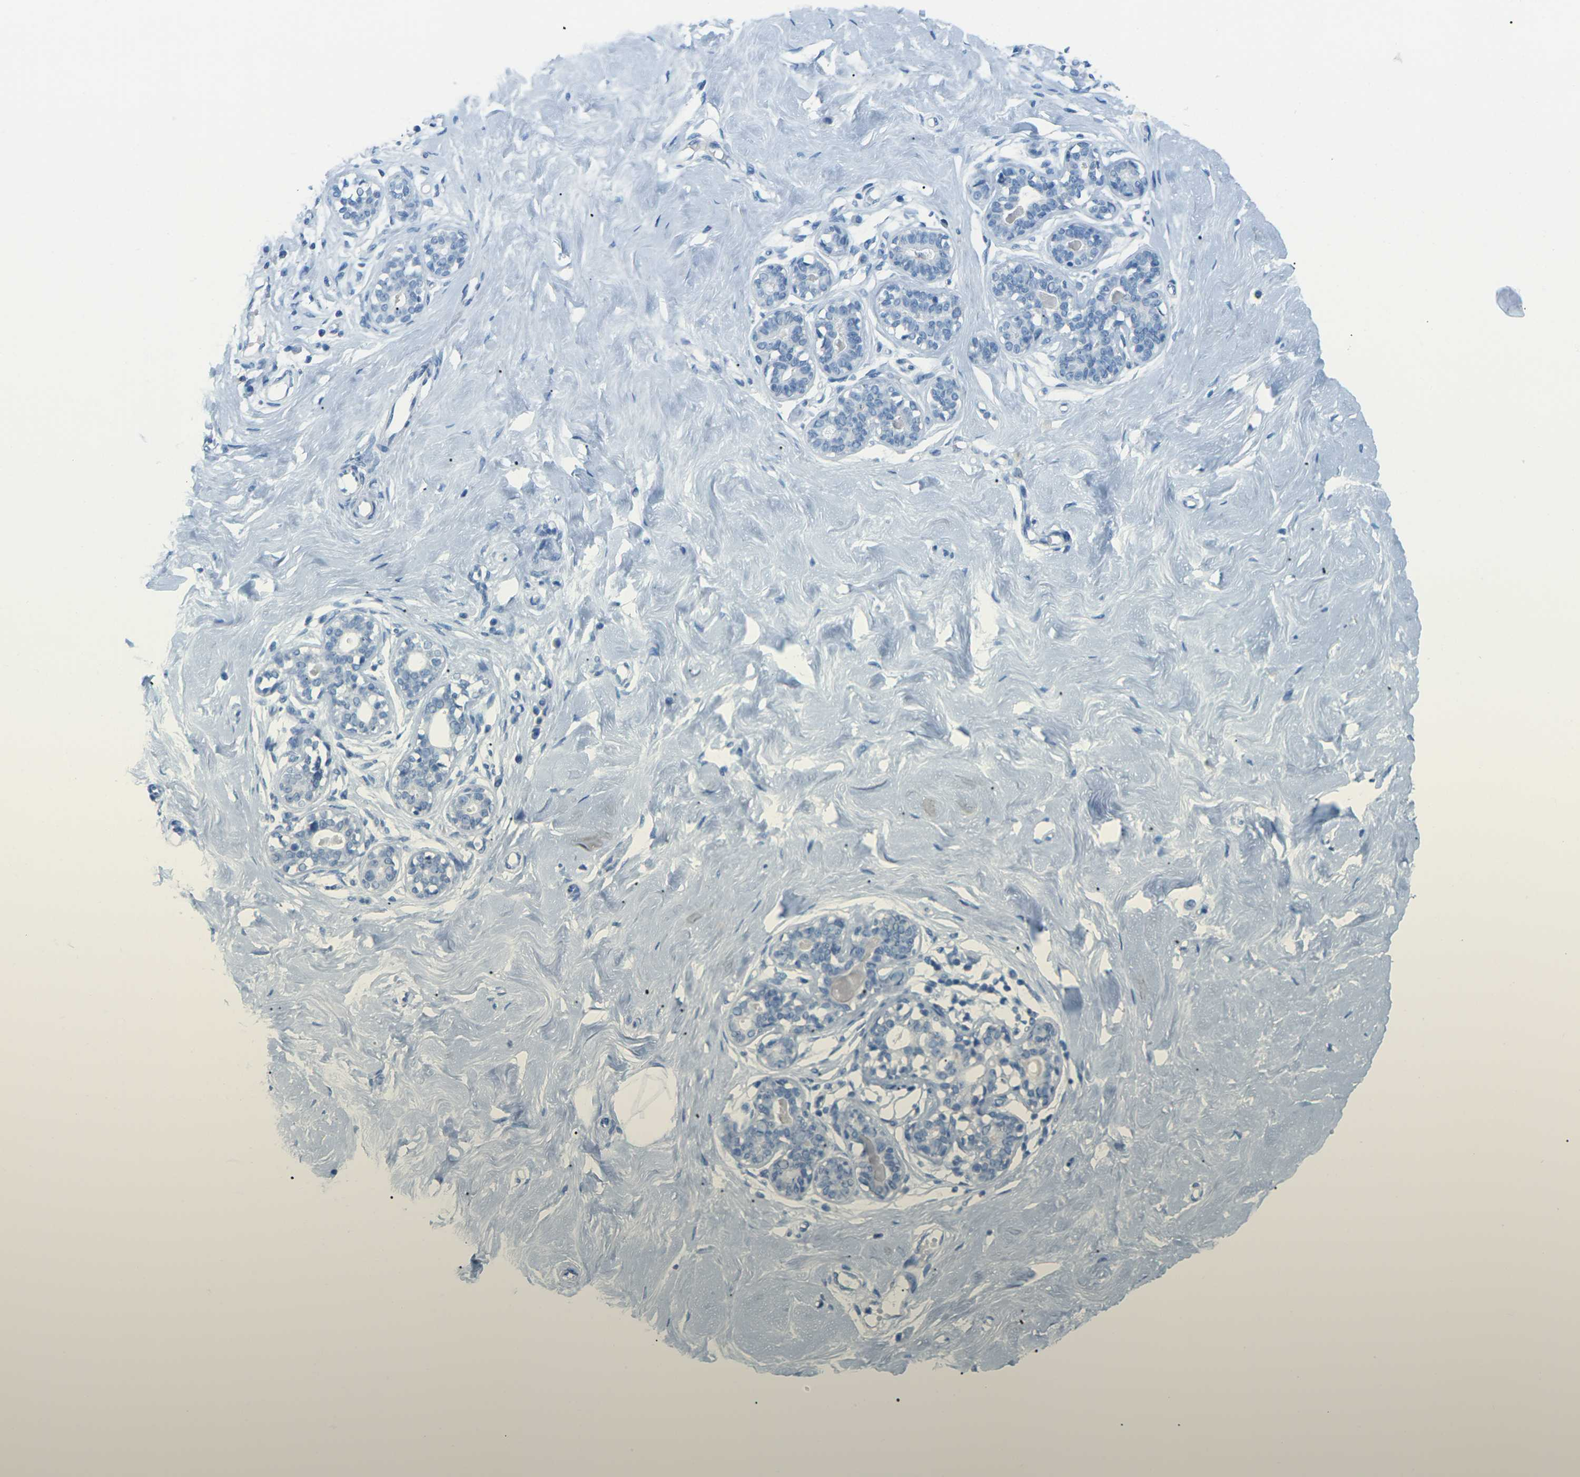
{"staining": {"intensity": "negative", "quantity": "none", "location": "none"}, "tissue": "breast", "cell_type": "Adipocytes", "image_type": "normal", "snomed": [{"axis": "morphology", "description": "Normal tissue, NOS"}, {"axis": "topography", "description": "Breast"}], "caption": "Immunohistochemical staining of benign breast displays no significant expression in adipocytes. (DAB (3,3'-diaminobenzidine) IHC, high magnification).", "gene": "SLC12A1", "patient": {"sex": "female", "age": 23}}